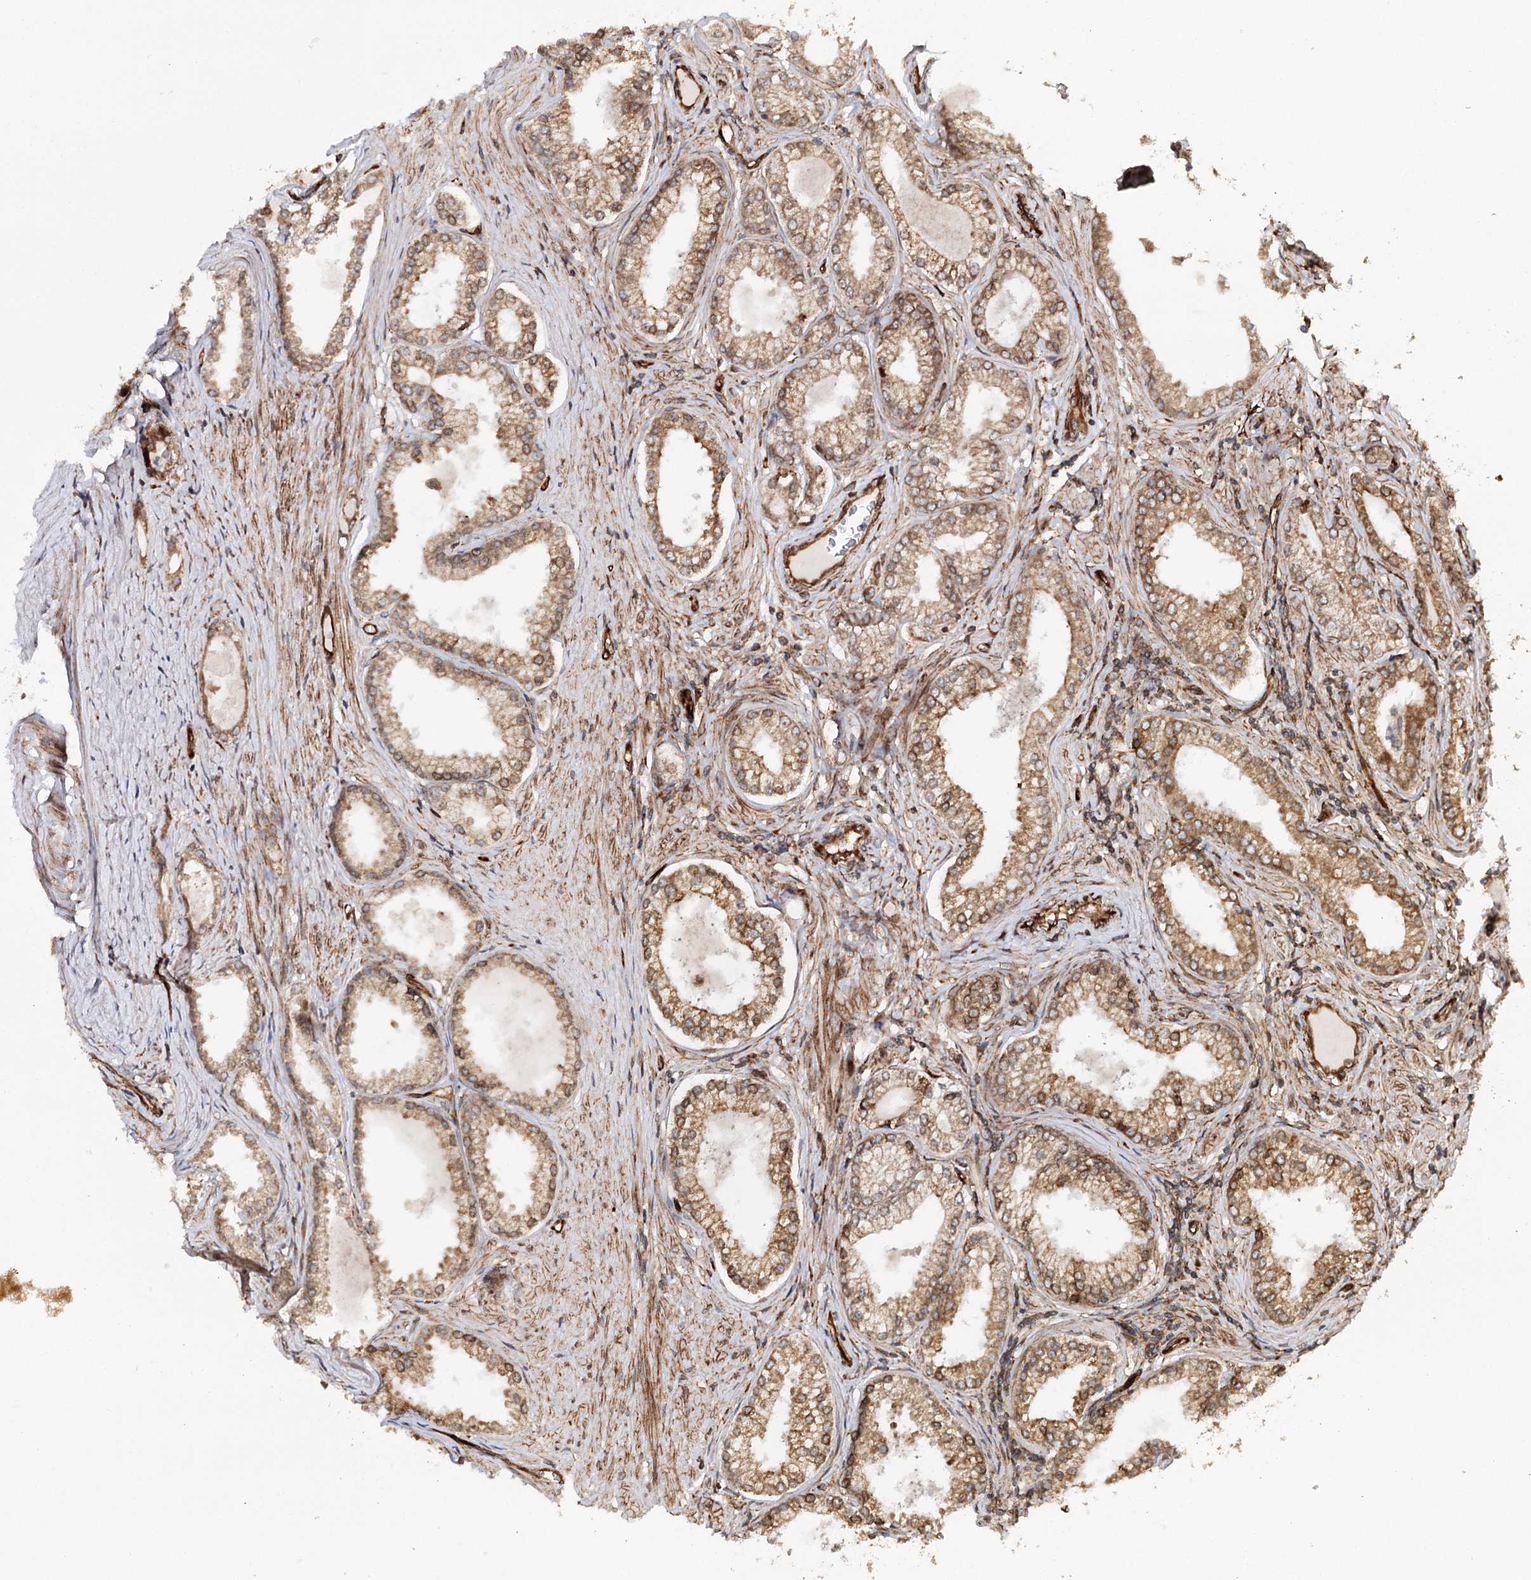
{"staining": {"intensity": "moderate", "quantity": ">75%", "location": "cytoplasmic/membranous"}, "tissue": "prostate cancer", "cell_type": "Tumor cells", "image_type": "cancer", "snomed": [{"axis": "morphology", "description": "Adenocarcinoma, High grade"}, {"axis": "topography", "description": "Prostate"}], "caption": "An image showing moderate cytoplasmic/membranous expression in about >75% of tumor cells in high-grade adenocarcinoma (prostate), as visualized by brown immunohistochemical staining.", "gene": "MKNK1", "patient": {"sex": "male", "age": 68}}